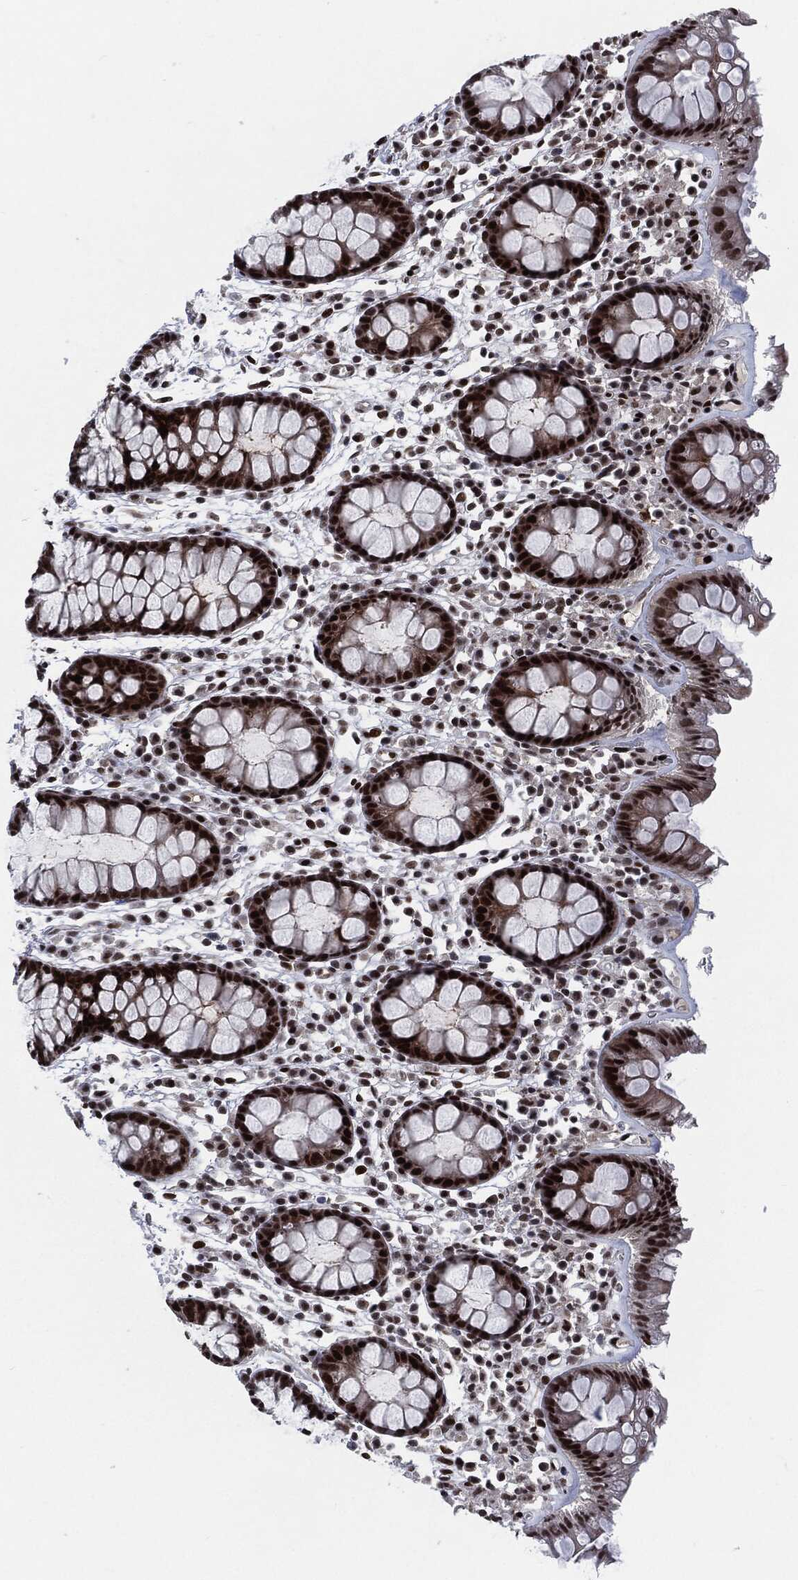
{"staining": {"intensity": "strong", "quantity": "<25%", "location": "nuclear"}, "tissue": "colon", "cell_type": "Endothelial cells", "image_type": "normal", "snomed": [{"axis": "morphology", "description": "Normal tissue, NOS"}, {"axis": "topography", "description": "Colon"}], "caption": "An image of human colon stained for a protein shows strong nuclear brown staining in endothelial cells.", "gene": "AKT2", "patient": {"sex": "male", "age": 76}}